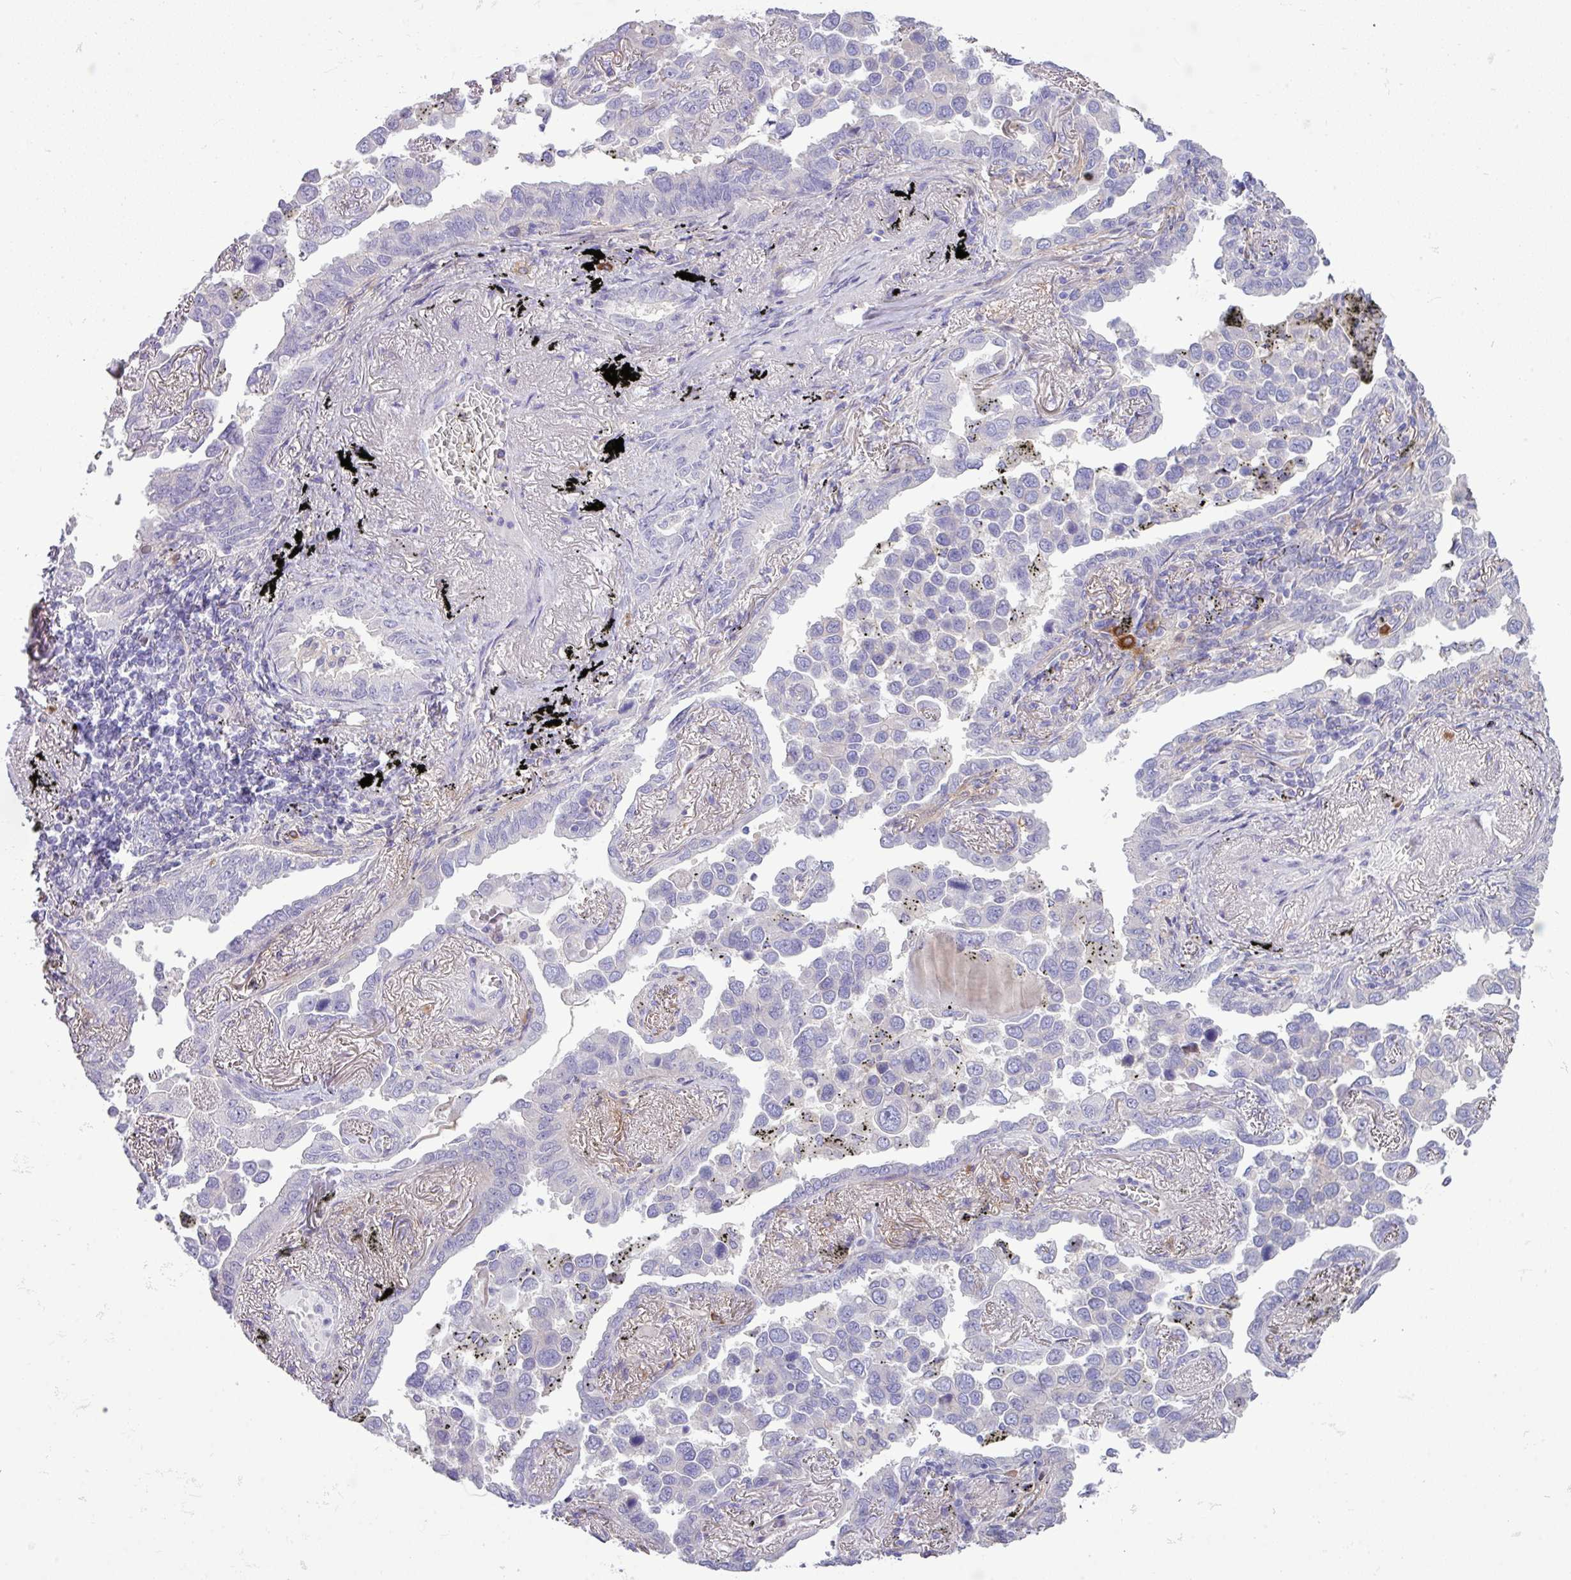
{"staining": {"intensity": "negative", "quantity": "none", "location": "none"}, "tissue": "lung cancer", "cell_type": "Tumor cells", "image_type": "cancer", "snomed": [{"axis": "morphology", "description": "Adenocarcinoma, NOS"}, {"axis": "topography", "description": "Lung"}], "caption": "Immunohistochemistry image of lung adenocarcinoma stained for a protein (brown), which shows no positivity in tumor cells. (Immunohistochemistry, brightfield microscopy, high magnification).", "gene": "KIRREL3", "patient": {"sex": "male", "age": 67}}